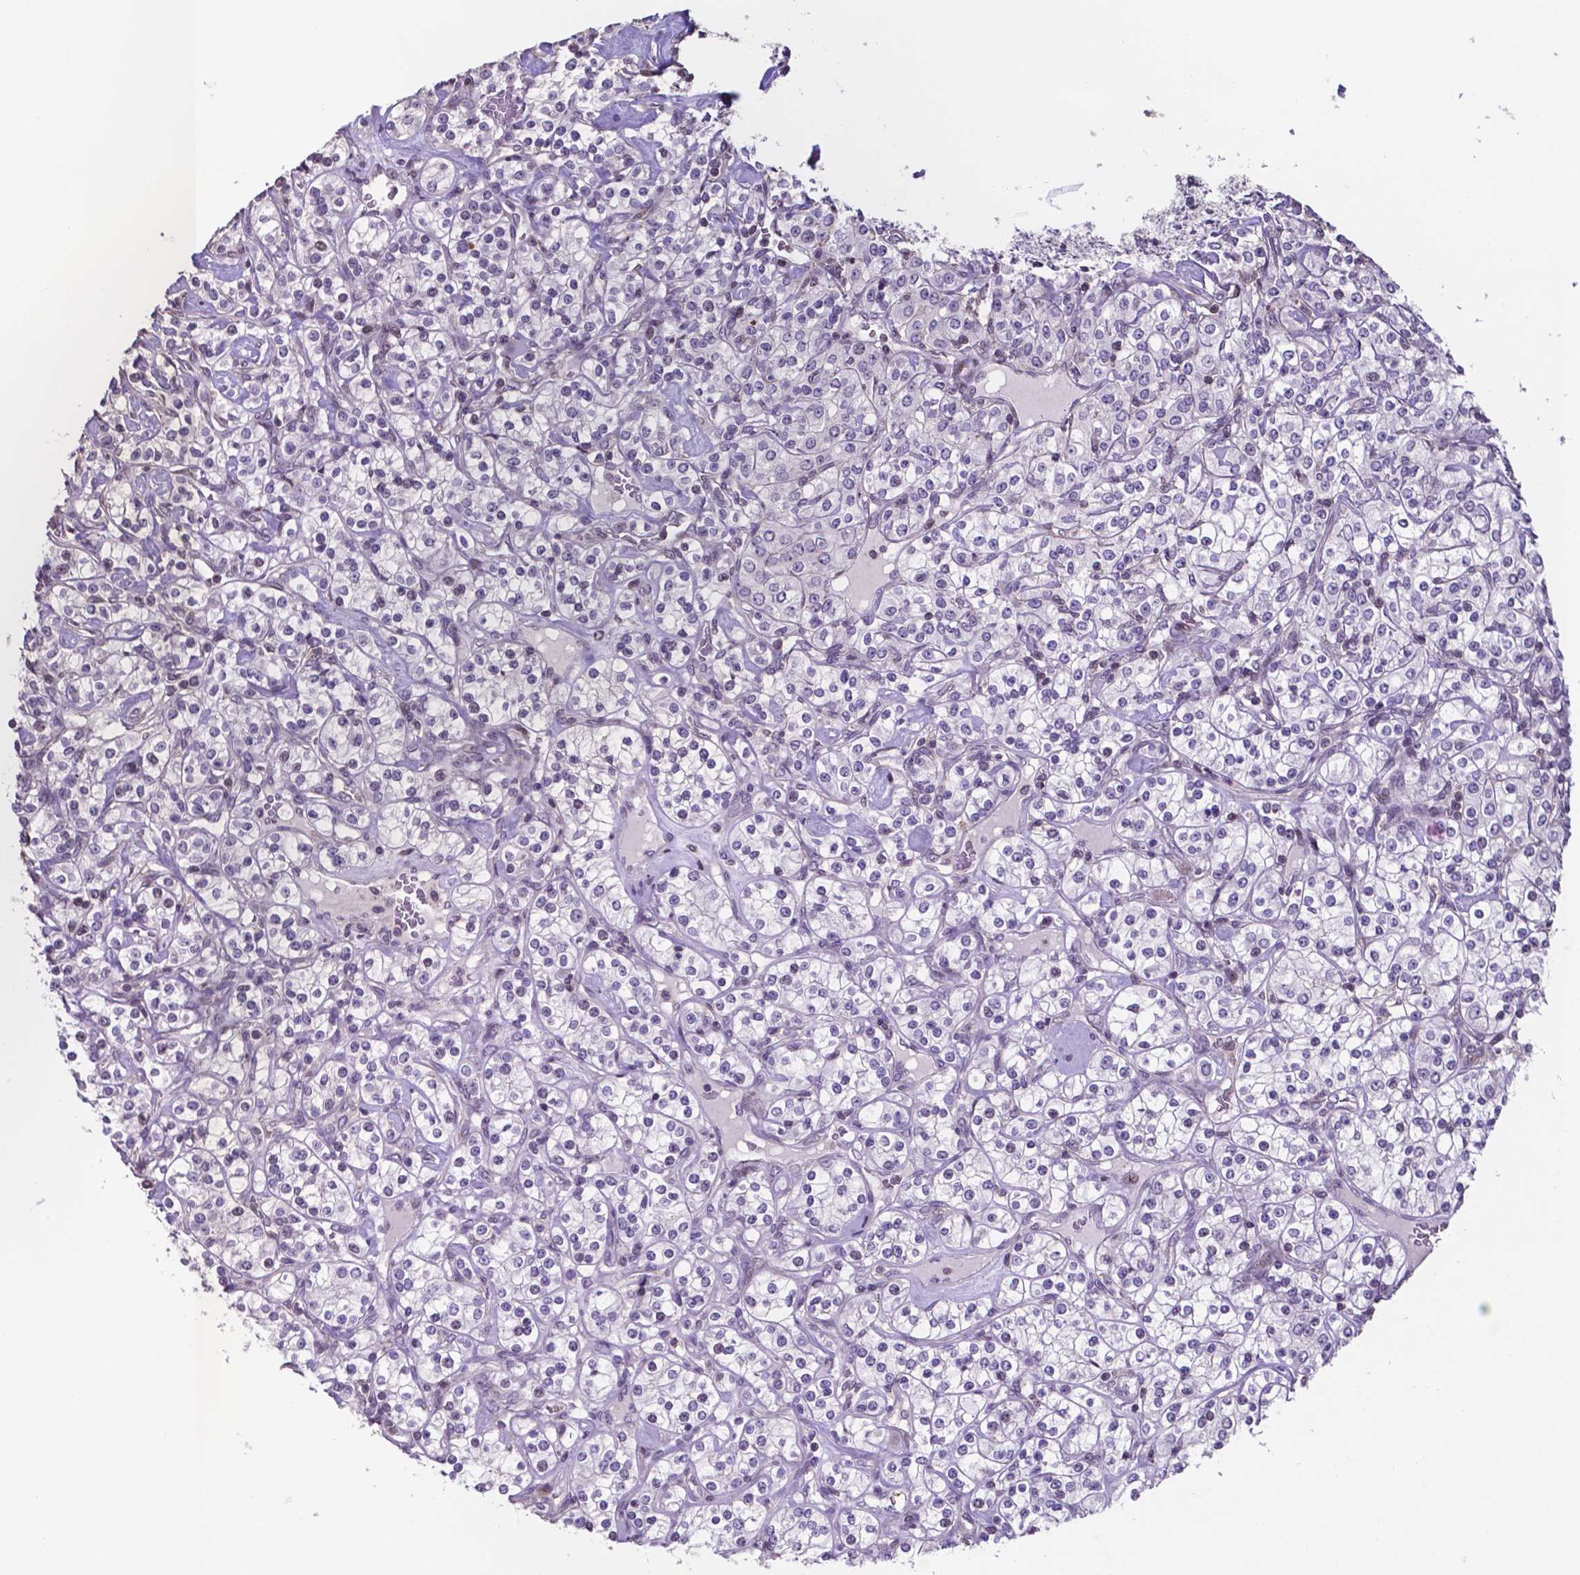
{"staining": {"intensity": "negative", "quantity": "none", "location": "none"}, "tissue": "renal cancer", "cell_type": "Tumor cells", "image_type": "cancer", "snomed": [{"axis": "morphology", "description": "Adenocarcinoma, NOS"}, {"axis": "topography", "description": "Kidney"}], "caption": "Tumor cells are negative for brown protein staining in renal adenocarcinoma.", "gene": "MLC1", "patient": {"sex": "male", "age": 77}}